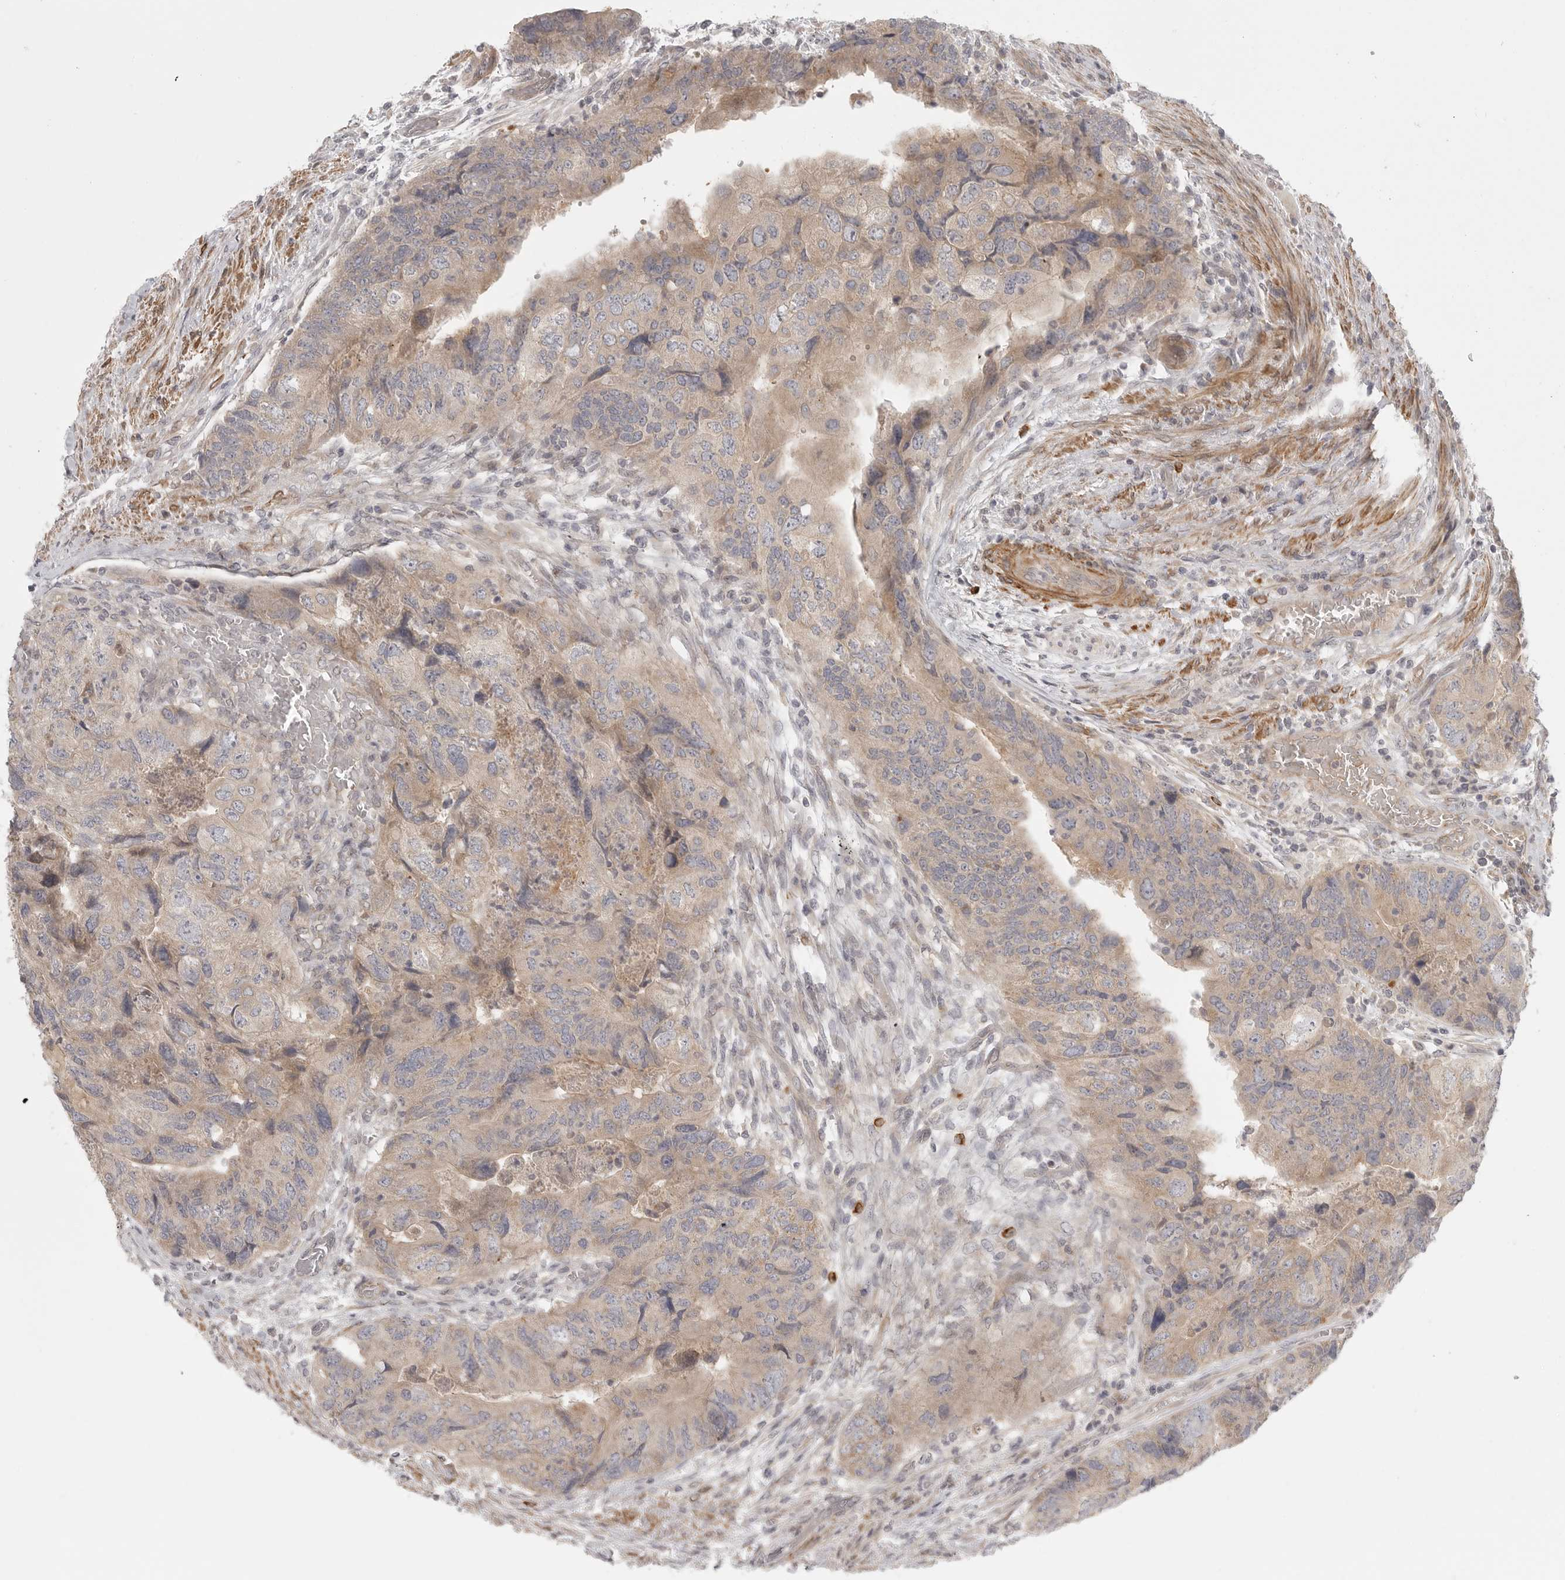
{"staining": {"intensity": "weak", "quantity": "25%-75%", "location": "cytoplasmic/membranous"}, "tissue": "colorectal cancer", "cell_type": "Tumor cells", "image_type": "cancer", "snomed": [{"axis": "morphology", "description": "Adenocarcinoma, NOS"}, {"axis": "topography", "description": "Rectum"}], "caption": "A high-resolution micrograph shows immunohistochemistry staining of colorectal adenocarcinoma, which shows weak cytoplasmic/membranous positivity in about 25%-75% of tumor cells.", "gene": "CCPG1", "patient": {"sex": "male", "age": 63}}